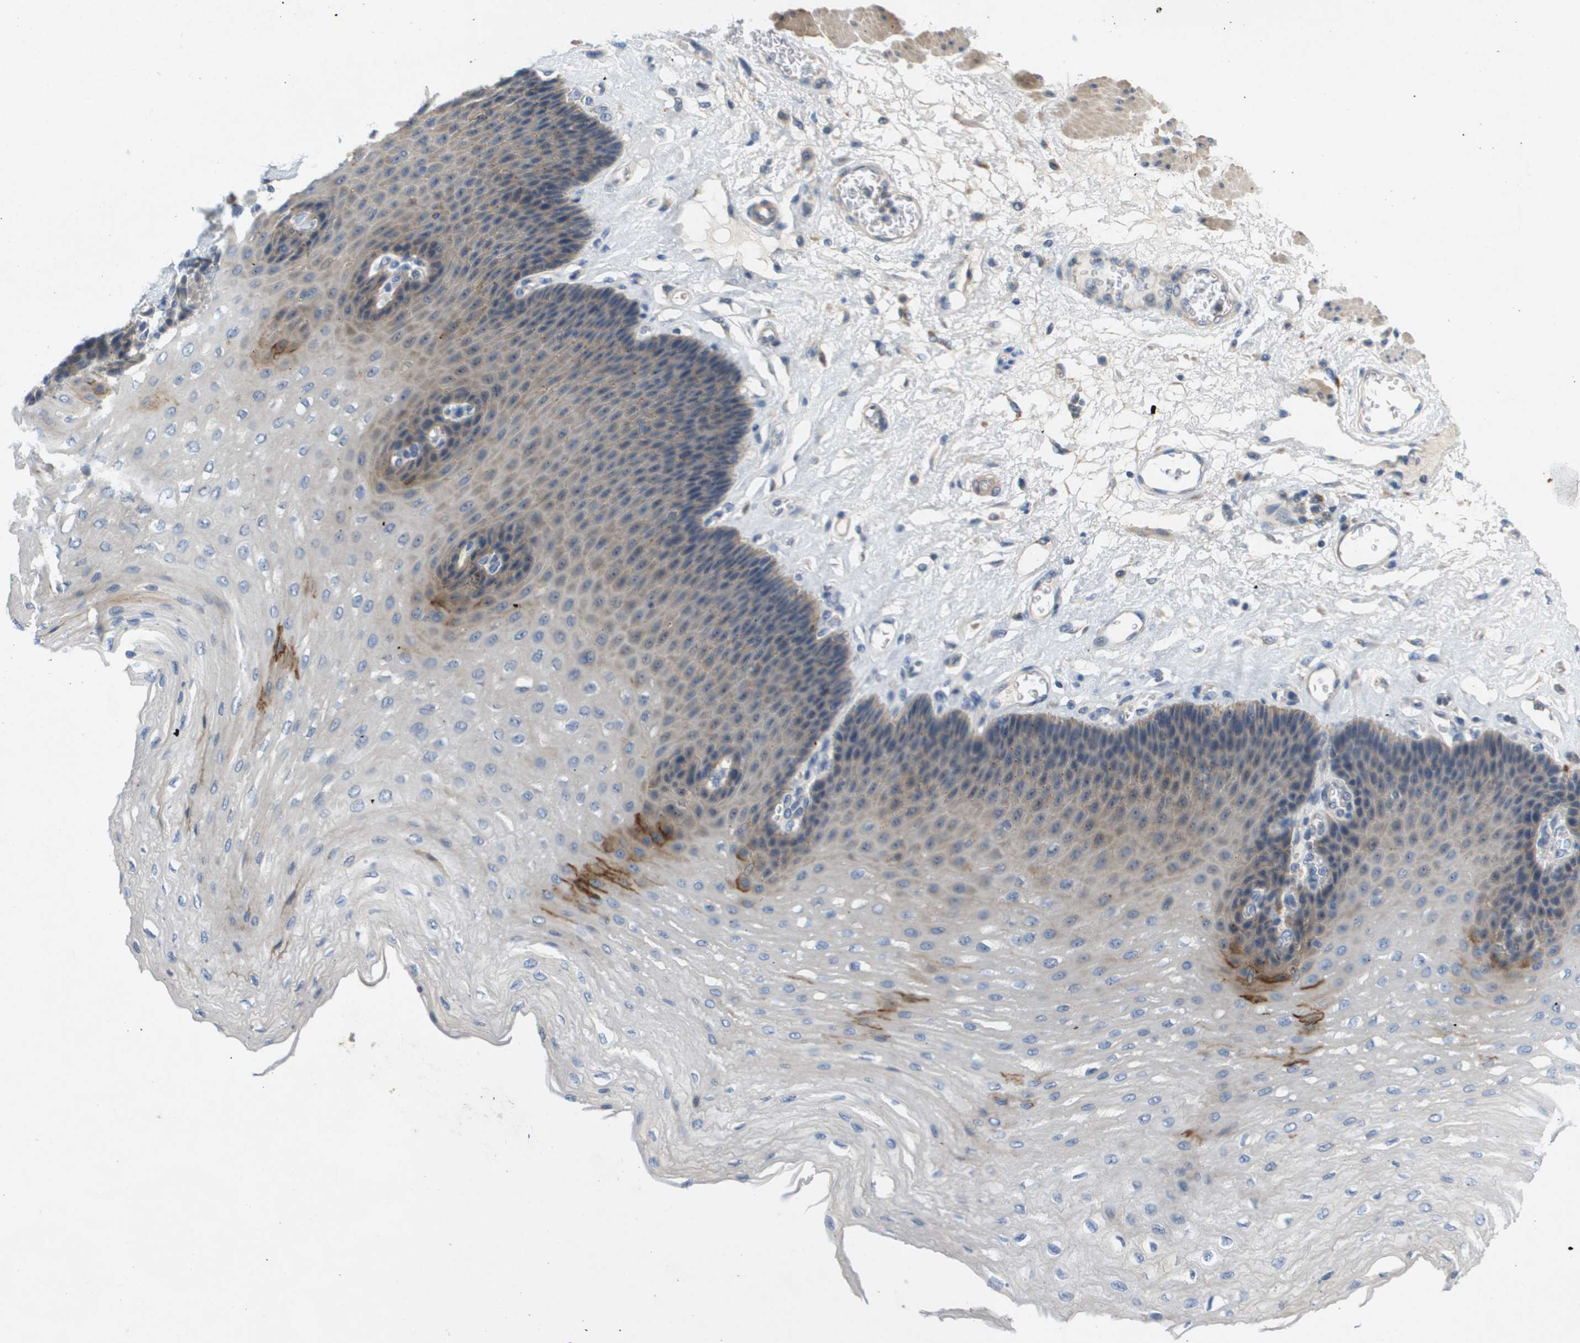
{"staining": {"intensity": "moderate", "quantity": "<25%", "location": "cytoplasmic/membranous"}, "tissue": "esophagus", "cell_type": "Squamous epithelial cells", "image_type": "normal", "snomed": [{"axis": "morphology", "description": "Normal tissue, NOS"}, {"axis": "topography", "description": "Esophagus"}], "caption": "Immunohistochemical staining of unremarkable human esophagus exhibits moderate cytoplasmic/membranous protein positivity in about <25% of squamous epithelial cells. (Stains: DAB in brown, nuclei in blue, Microscopy: brightfield microscopy at high magnification).", "gene": "B3GNT5", "patient": {"sex": "female", "age": 72}}